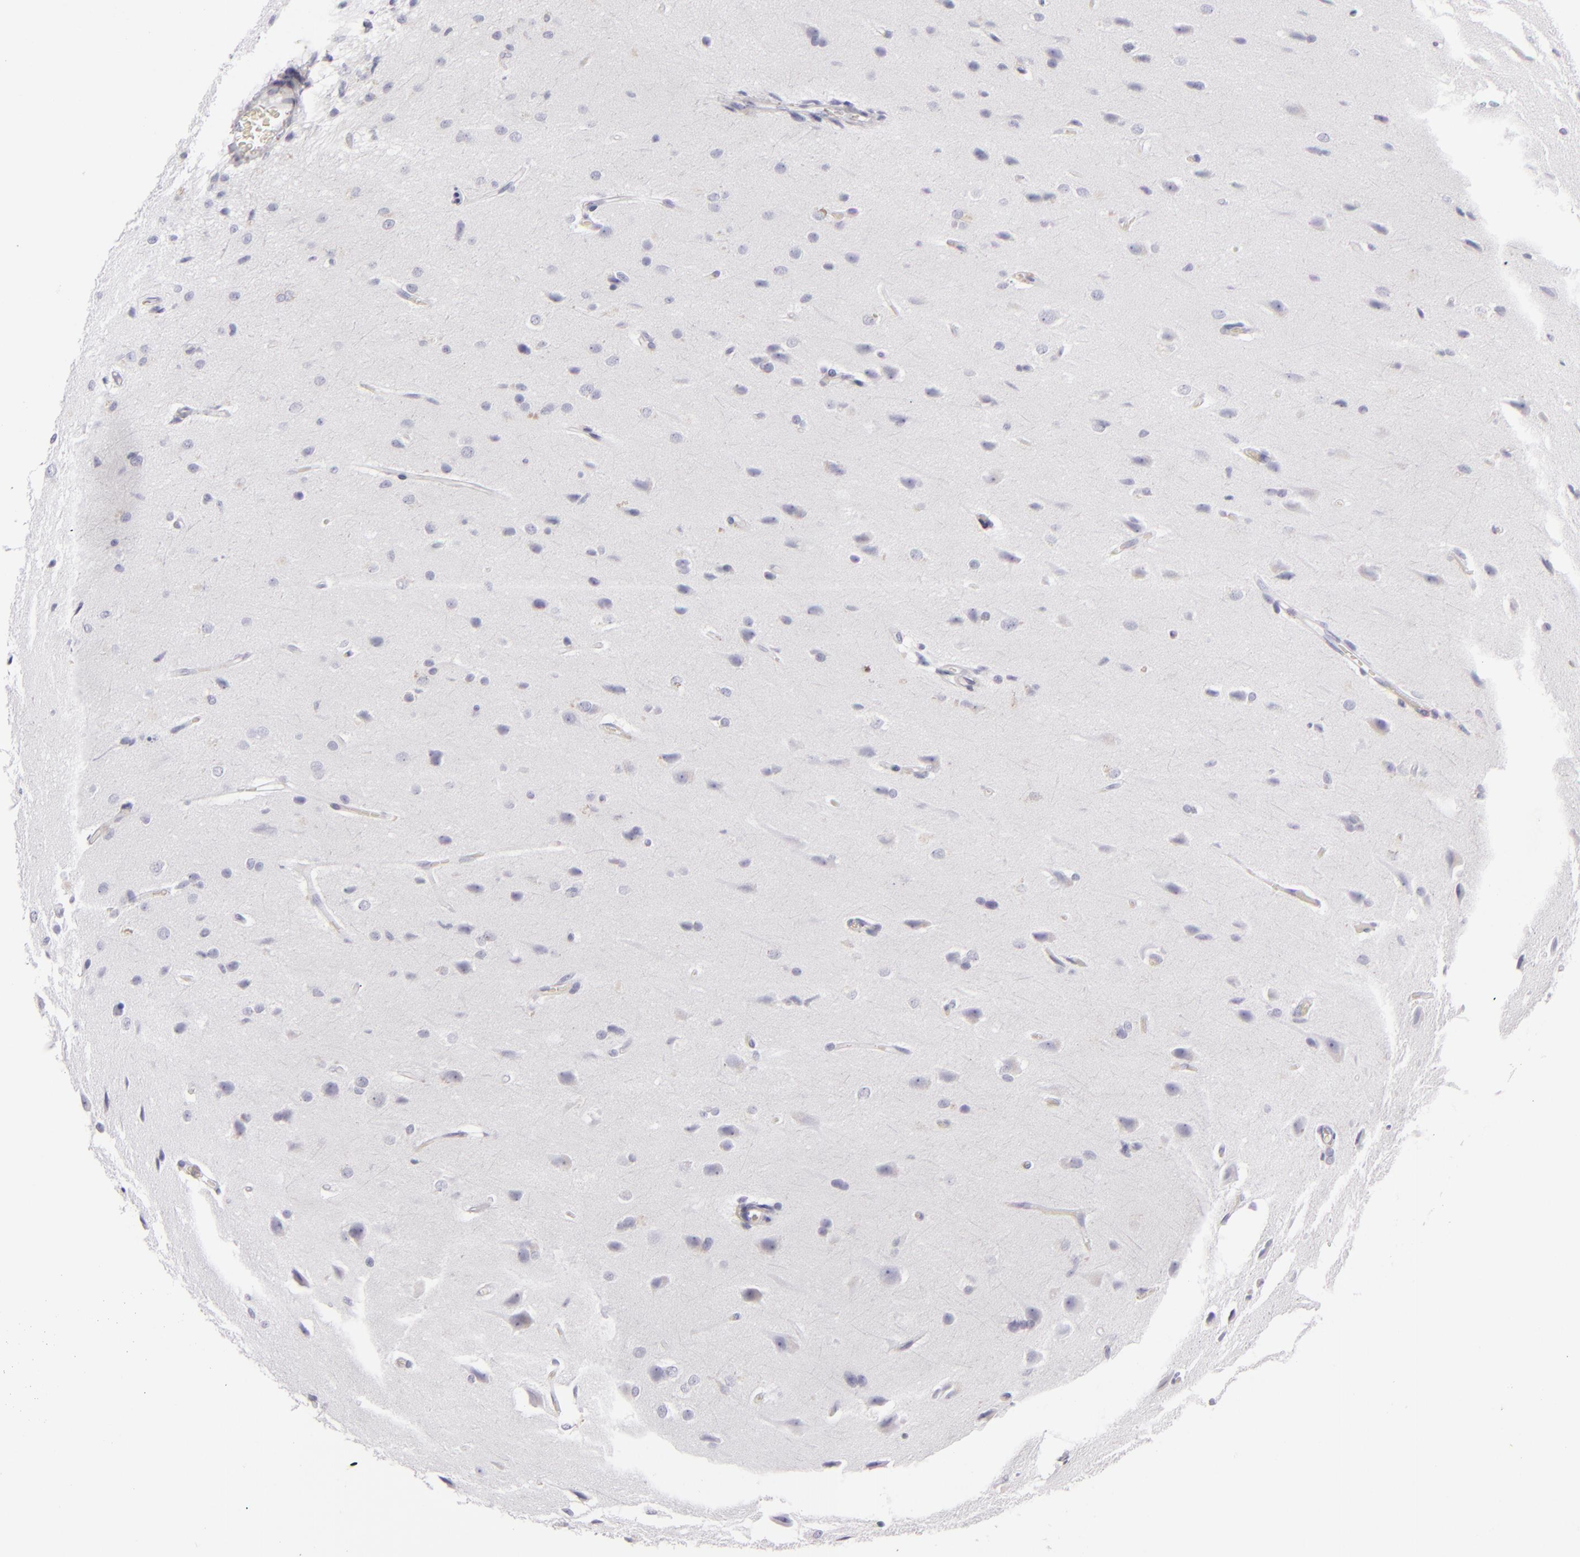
{"staining": {"intensity": "negative", "quantity": "none", "location": "none"}, "tissue": "glioma", "cell_type": "Tumor cells", "image_type": "cancer", "snomed": [{"axis": "morphology", "description": "Glioma, malignant, High grade"}, {"axis": "topography", "description": "Brain"}], "caption": "Micrograph shows no protein expression in tumor cells of high-grade glioma (malignant) tissue.", "gene": "CDX2", "patient": {"sex": "male", "age": 68}}